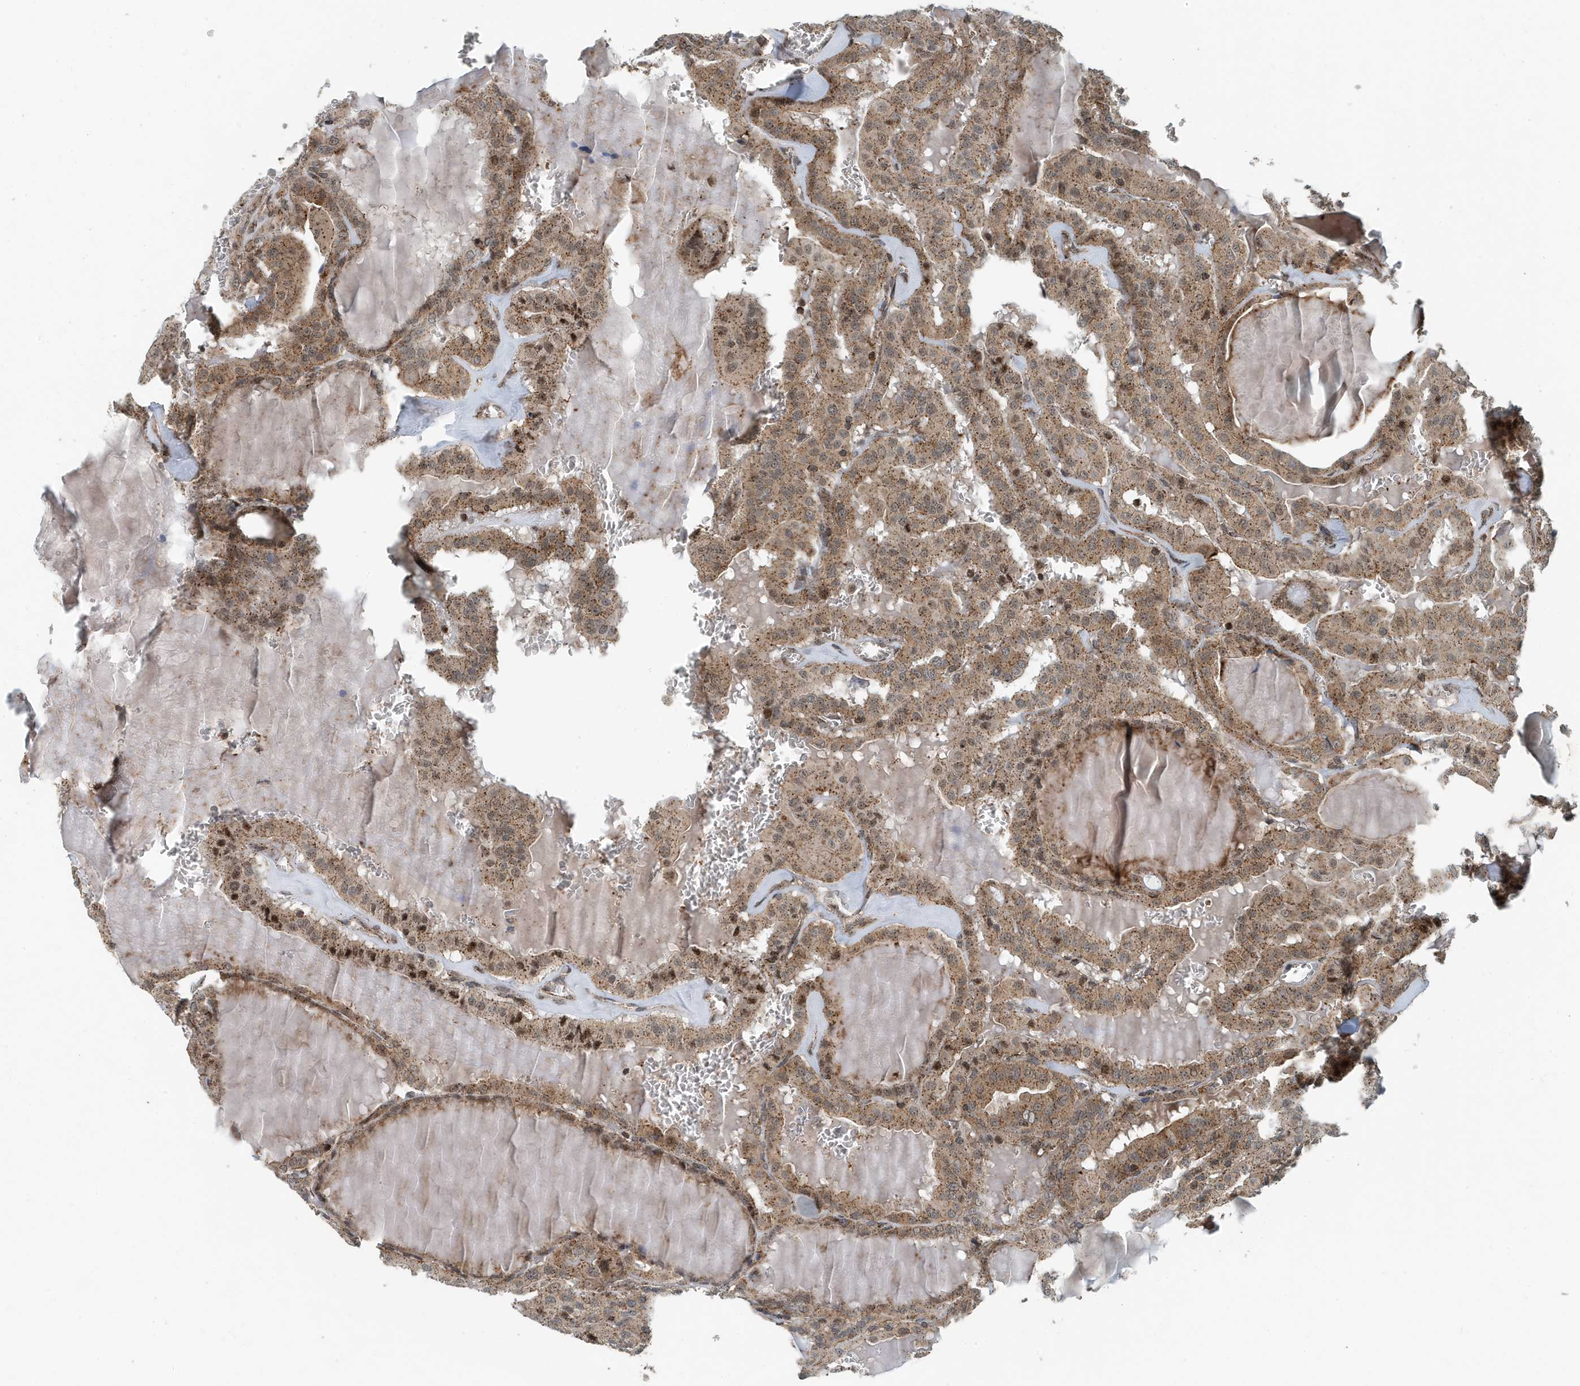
{"staining": {"intensity": "moderate", "quantity": ">75%", "location": "cytoplasmic/membranous"}, "tissue": "thyroid cancer", "cell_type": "Tumor cells", "image_type": "cancer", "snomed": [{"axis": "morphology", "description": "Papillary adenocarcinoma, NOS"}, {"axis": "topography", "description": "Thyroid gland"}], "caption": "Brown immunohistochemical staining in thyroid papillary adenocarcinoma shows moderate cytoplasmic/membranous staining in about >75% of tumor cells.", "gene": "KIF15", "patient": {"sex": "male", "age": 52}}